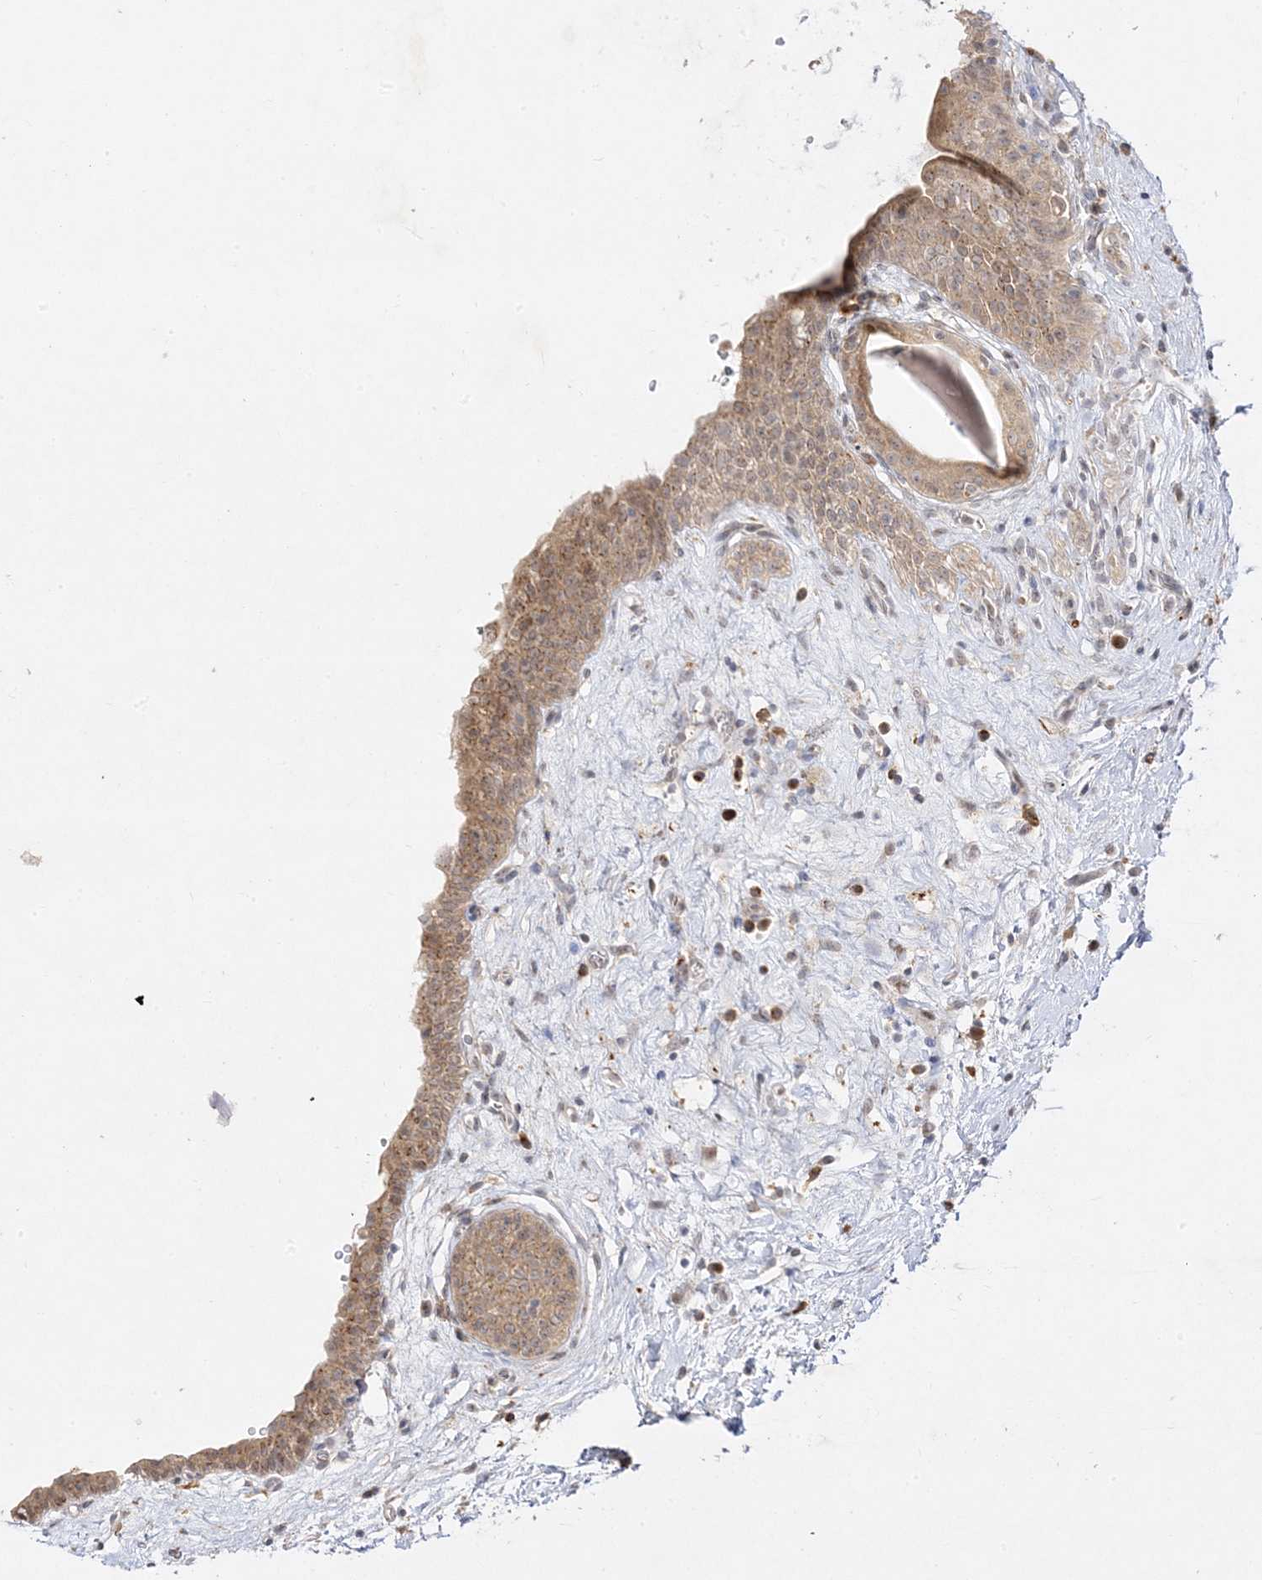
{"staining": {"intensity": "weak", "quantity": ">75%", "location": "cytoplasmic/membranous,nuclear"}, "tissue": "urinary bladder", "cell_type": "Urothelial cells", "image_type": "normal", "snomed": [{"axis": "morphology", "description": "Normal tissue, NOS"}, {"axis": "topography", "description": "Urinary bladder"}], "caption": "Immunohistochemical staining of normal urinary bladder displays low levels of weak cytoplasmic/membranous,nuclear expression in approximately >75% of urothelial cells.", "gene": "C2CD2", "patient": {"sex": "male", "age": 83}}